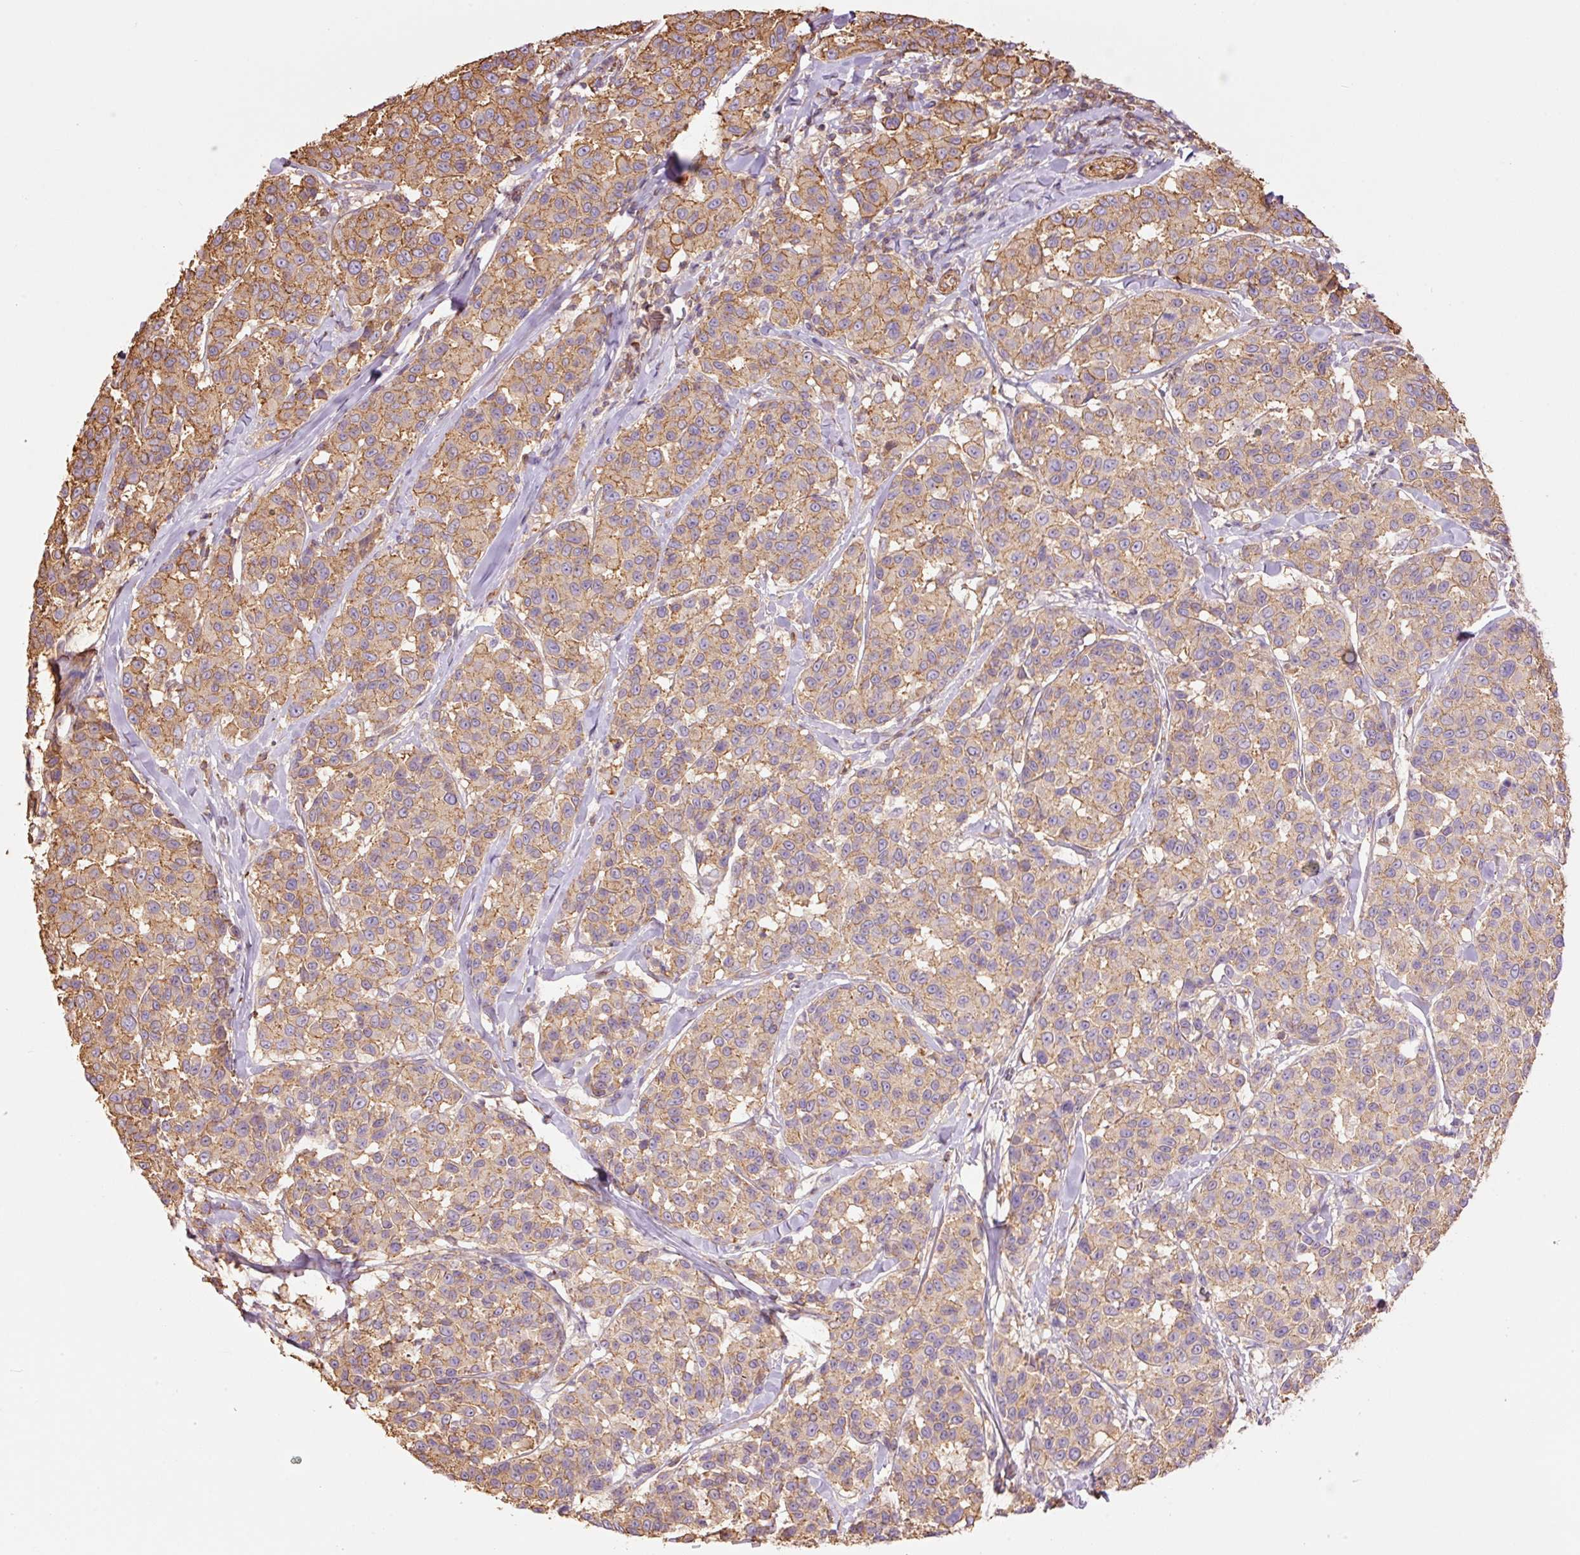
{"staining": {"intensity": "moderate", "quantity": "25%-75%", "location": "cytoplasmic/membranous"}, "tissue": "melanoma", "cell_type": "Tumor cells", "image_type": "cancer", "snomed": [{"axis": "morphology", "description": "Malignant melanoma, NOS"}, {"axis": "topography", "description": "Skin"}], "caption": "Immunohistochemistry micrograph of neoplastic tissue: human melanoma stained using immunohistochemistry (IHC) demonstrates medium levels of moderate protein expression localized specifically in the cytoplasmic/membranous of tumor cells, appearing as a cytoplasmic/membranous brown color.", "gene": "PPP1R1B", "patient": {"sex": "female", "age": 66}}